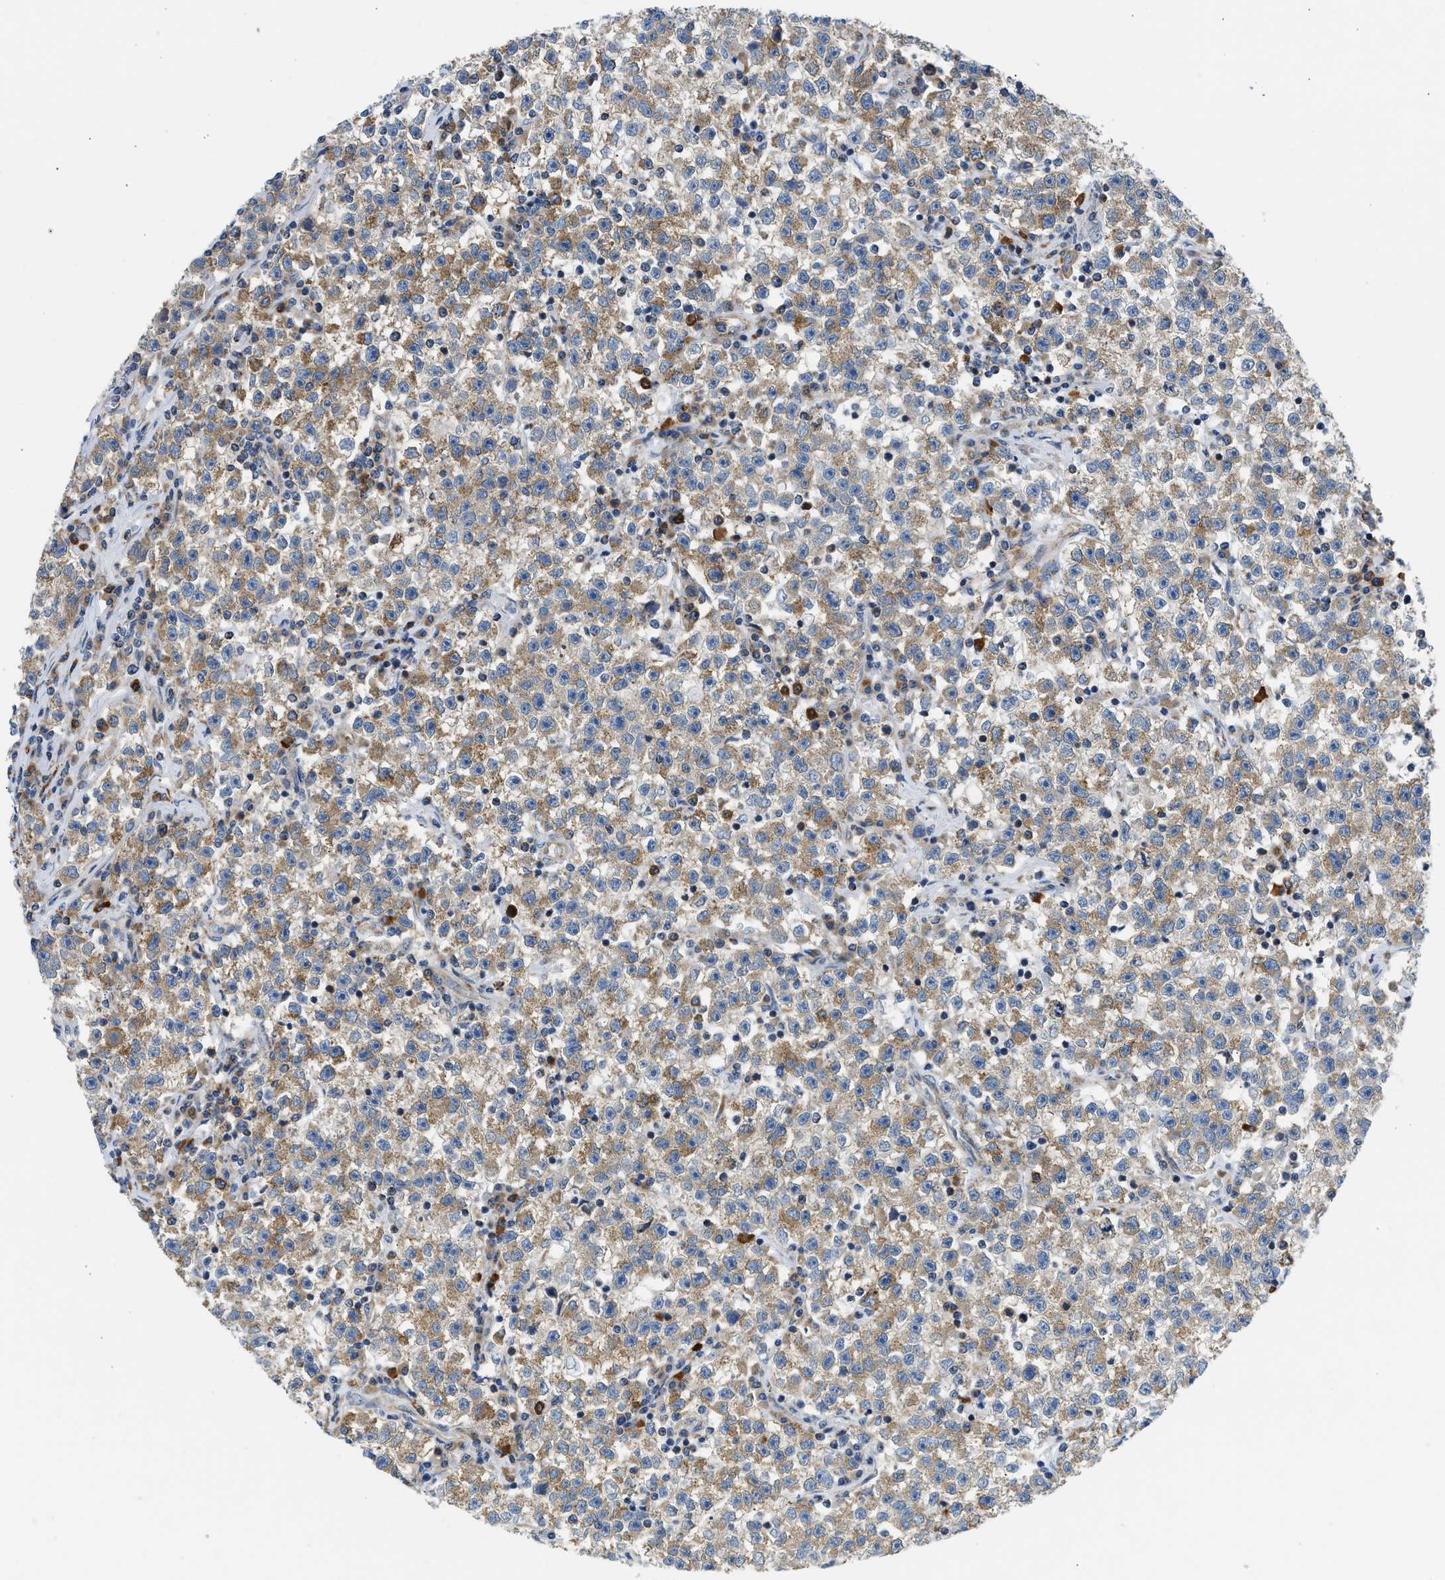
{"staining": {"intensity": "moderate", "quantity": ">75%", "location": "cytoplasmic/membranous"}, "tissue": "testis cancer", "cell_type": "Tumor cells", "image_type": "cancer", "snomed": [{"axis": "morphology", "description": "Seminoma, NOS"}, {"axis": "topography", "description": "Testis"}], "caption": "Immunohistochemical staining of testis seminoma shows moderate cytoplasmic/membranous protein staining in about >75% of tumor cells. (Brightfield microscopy of DAB IHC at high magnification).", "gene": "CAMKK2", "patient": {"sex": "male", "age": 22}}